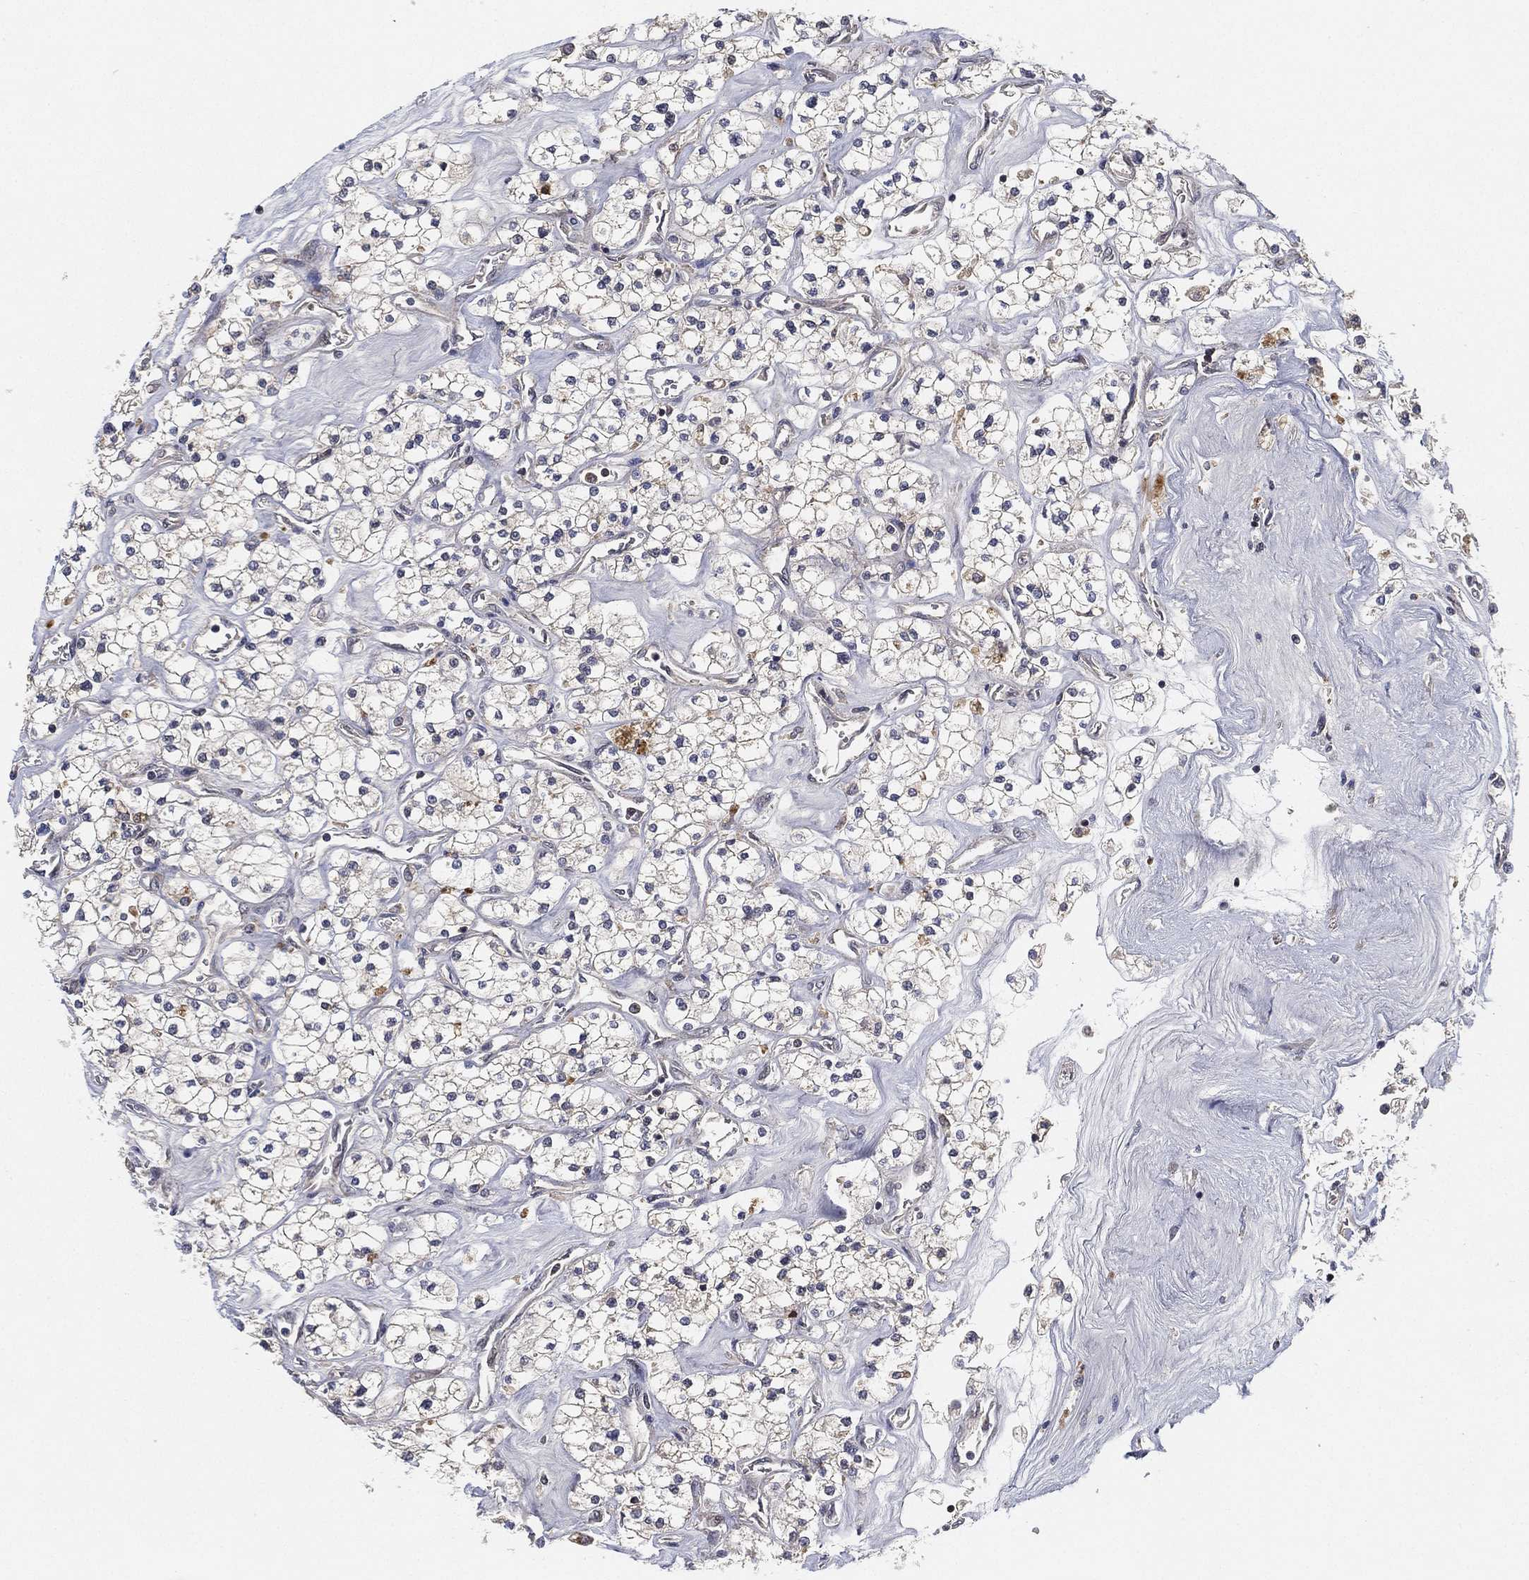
{"staining": {"intensity": "negative", "quantity": "none", "location": "none"}, "tissue": "renal cancer", "cell_type": "Tumor cells", "image_type": "cancer", "snomed": [{"axis": "morphology", "description": "Adenocarcinoma, NOS"}, {"axis": "topography", "description": "Kidney"}], "caption": "Immunohistochemistry (IHC) of human renal cancer displays no positivity in tumor cells. (Brightfield microscopy of DAB (3,3'-diaminobenzidine) immunohistochemistry (IHC) at high magnification).", "gene": "CFAP251", "patient": {"sex": "male", "age": 80}}